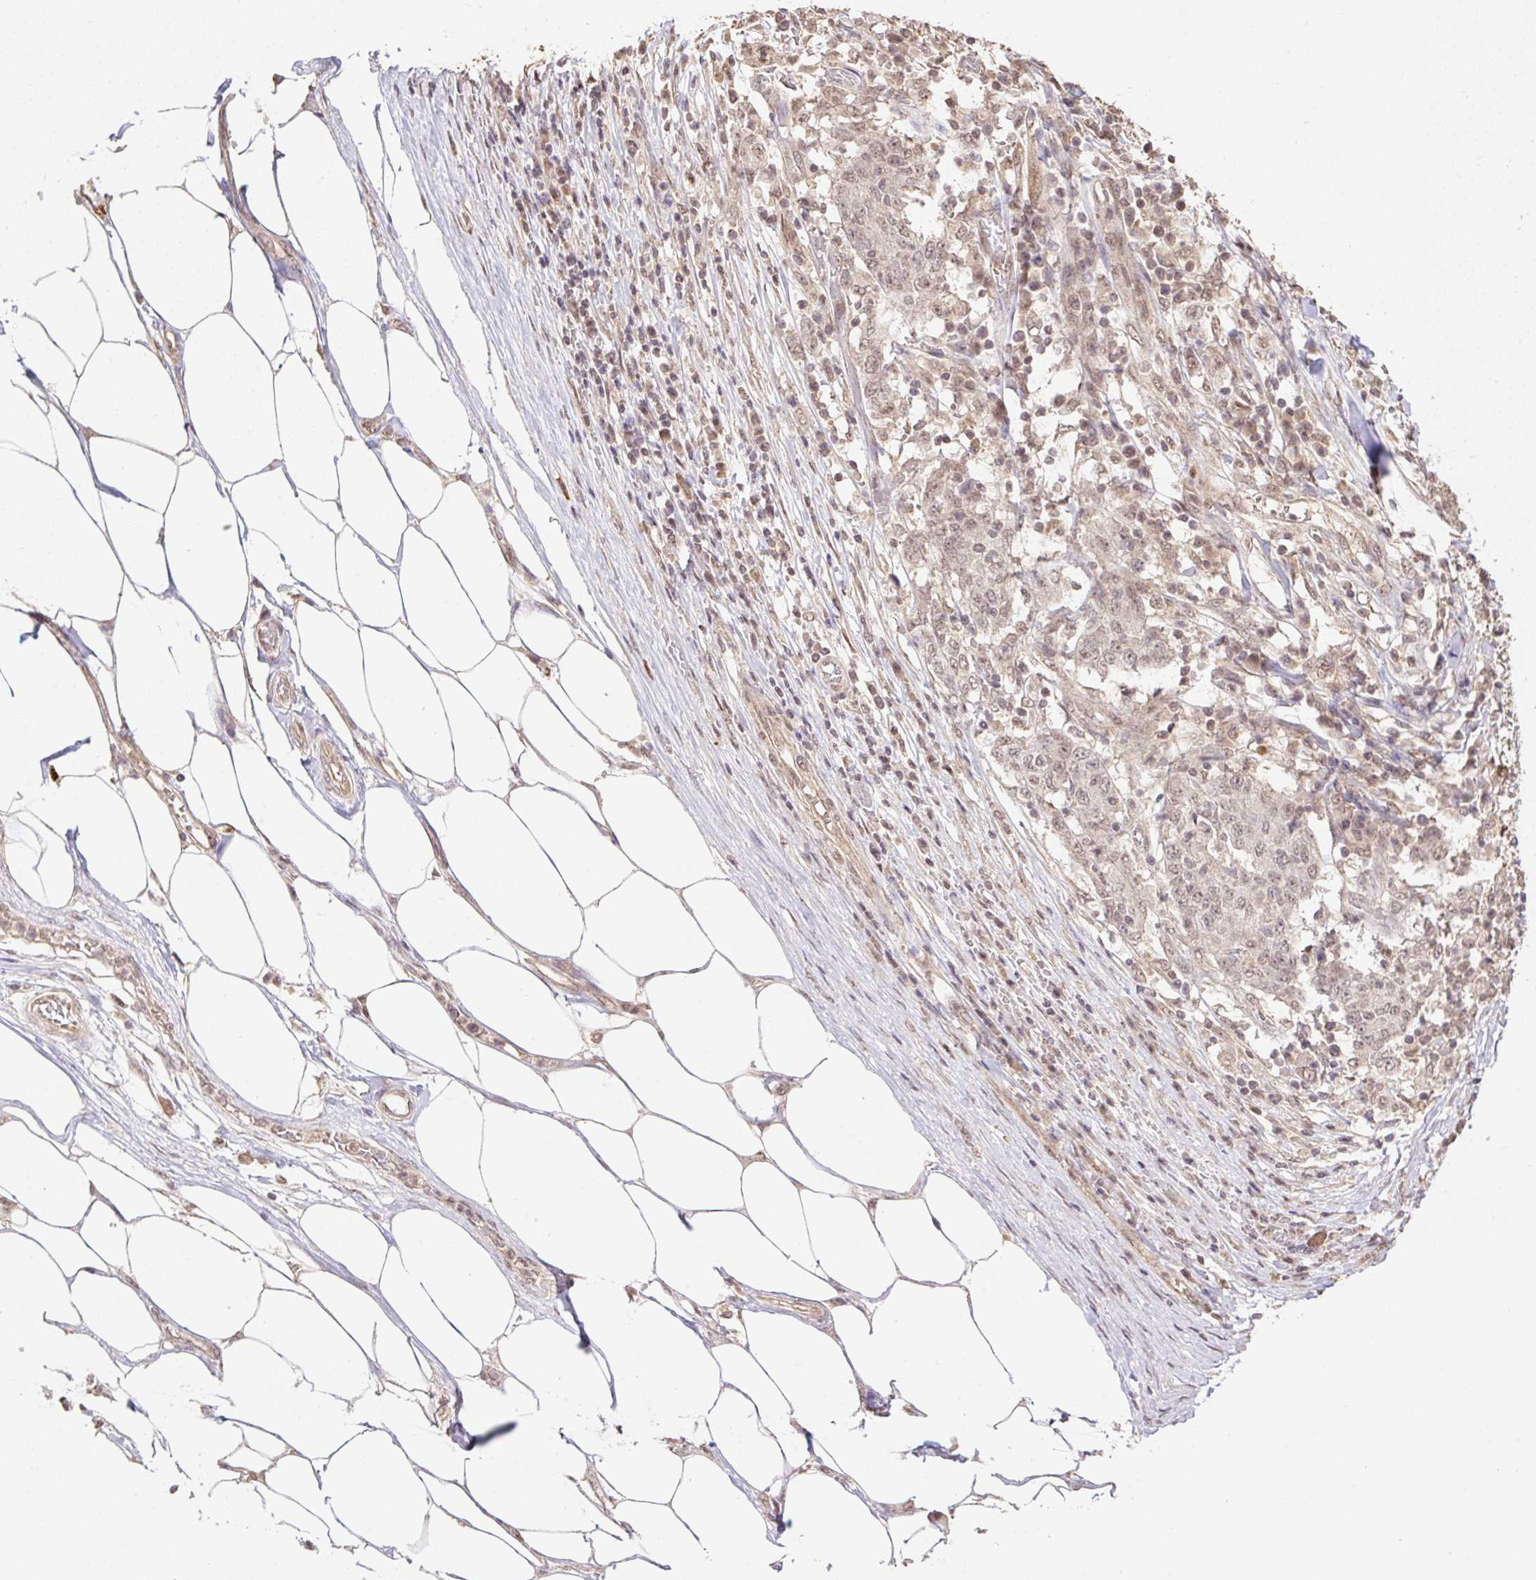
{"staining": {"intensity": "weak", "quantity": "25%-75%", "location": "nuclear"}, "tissue": "stomach cancer", "cell_type": "Tumor cells", "image_type": "cancer", "snomed": [{"axis": "morphology", "description": "Adenocarcinoma, NOS"}, {"axis": "topography", "description": "Stomach"}], "caption": "Approximately 25%-75% of tumor cells in human stomach cancer reveal weak nuclear protein expression as visualized by brown immunohistochemical staining.", "gene": "VPS25", "patient": {"sex": "male", "age": 59}}